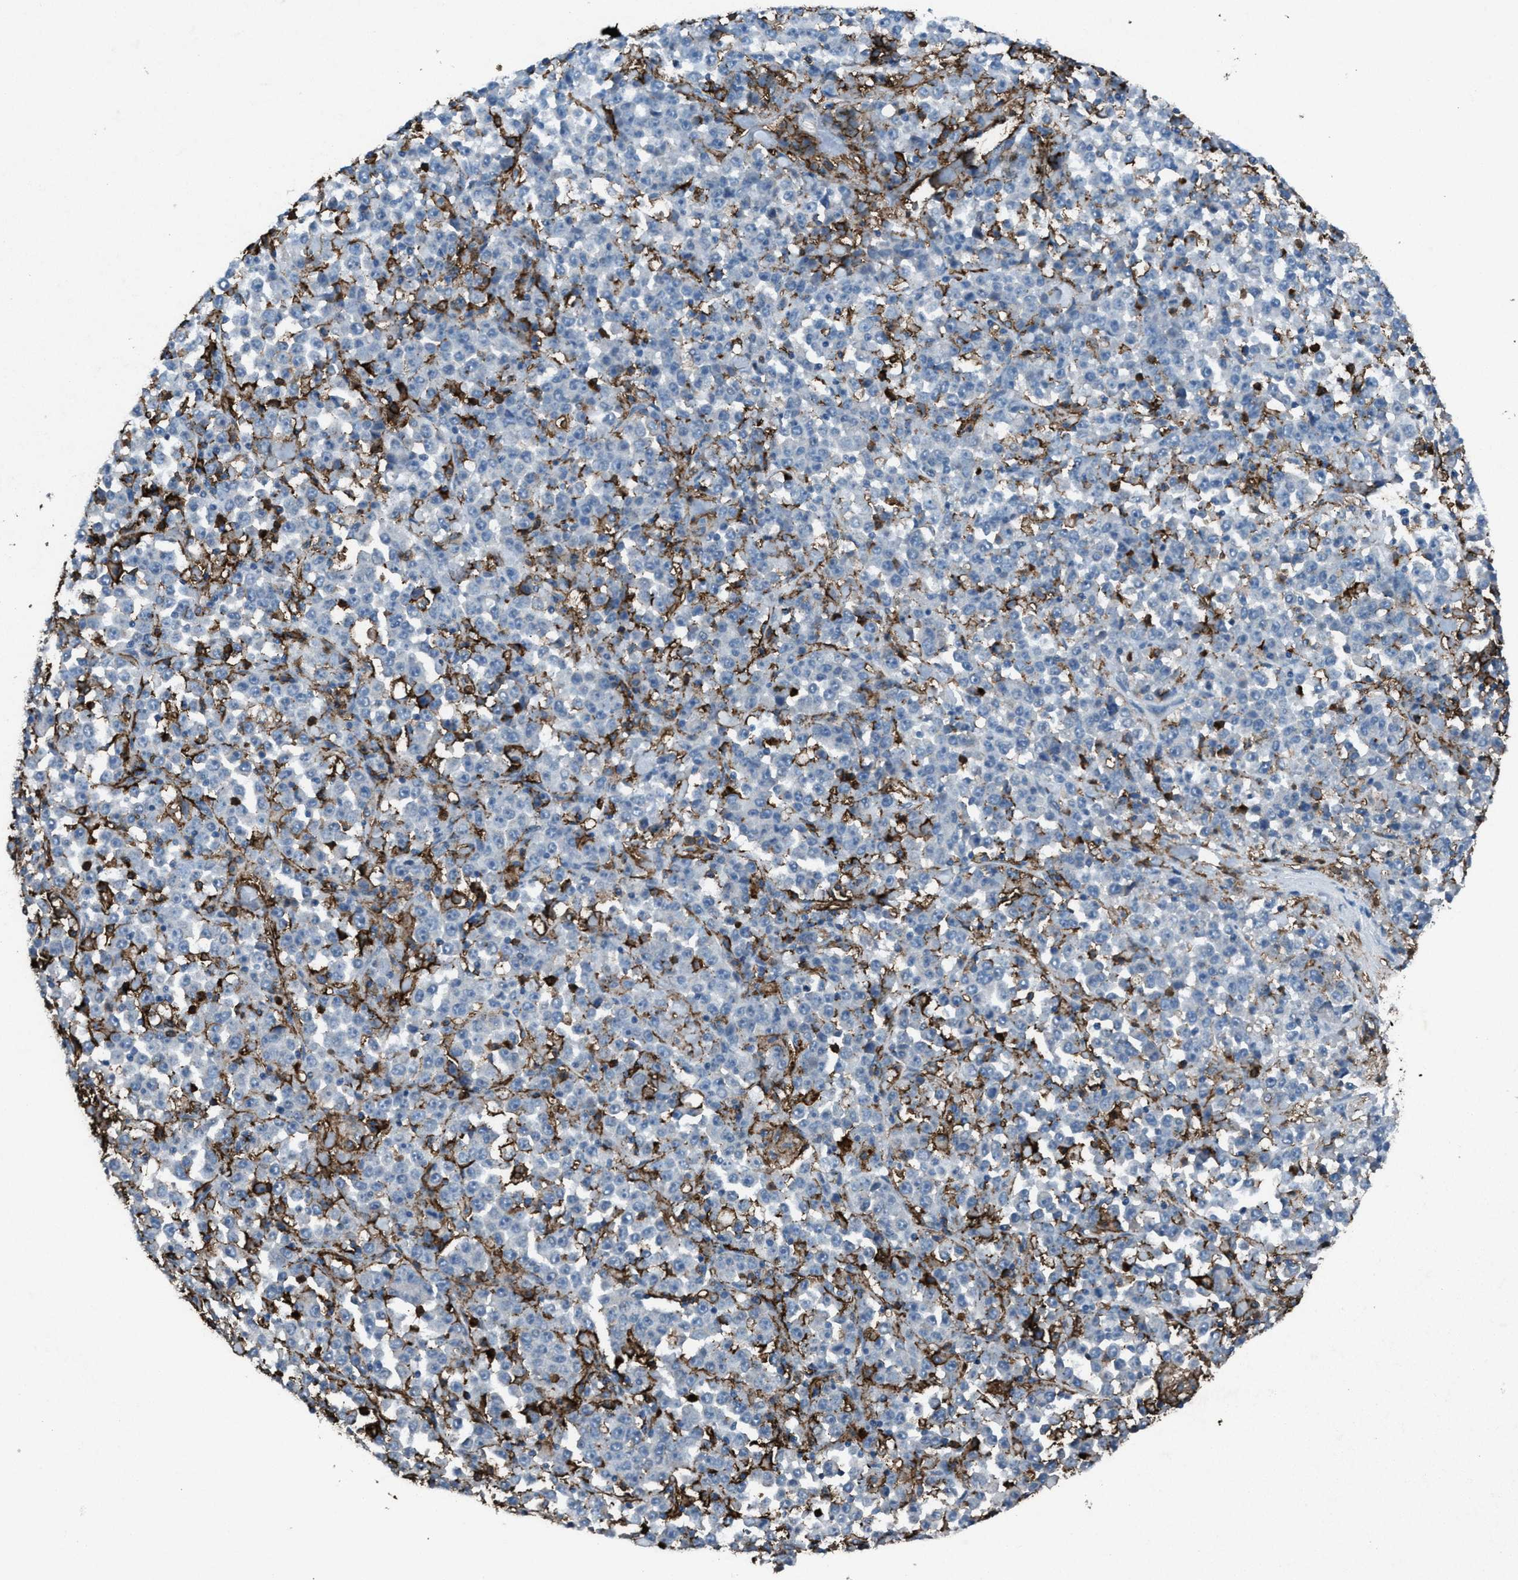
{"staining": {"intensity": "negative", "quantity": "none", "location": "none"}, "tissue": "stomach cancer", "cell_type": "Tumor cells", "image_type": "cancer", "snomed": [{"axis": "morphology", "description": "Normal tissue, NOS"}, {"axis": "morphology", "description": "Adenocarcinoma, NOS"}, {"axis": "topography", "description": "Stomach, upper"}, {"axis": "topography", "description": "Stomach"}], "caption": "Tumor cells show no significant expression in adenocarcinoma (stomach).", "gene": "FCER1G", "patient": {"sex": "male", "age": 59}}